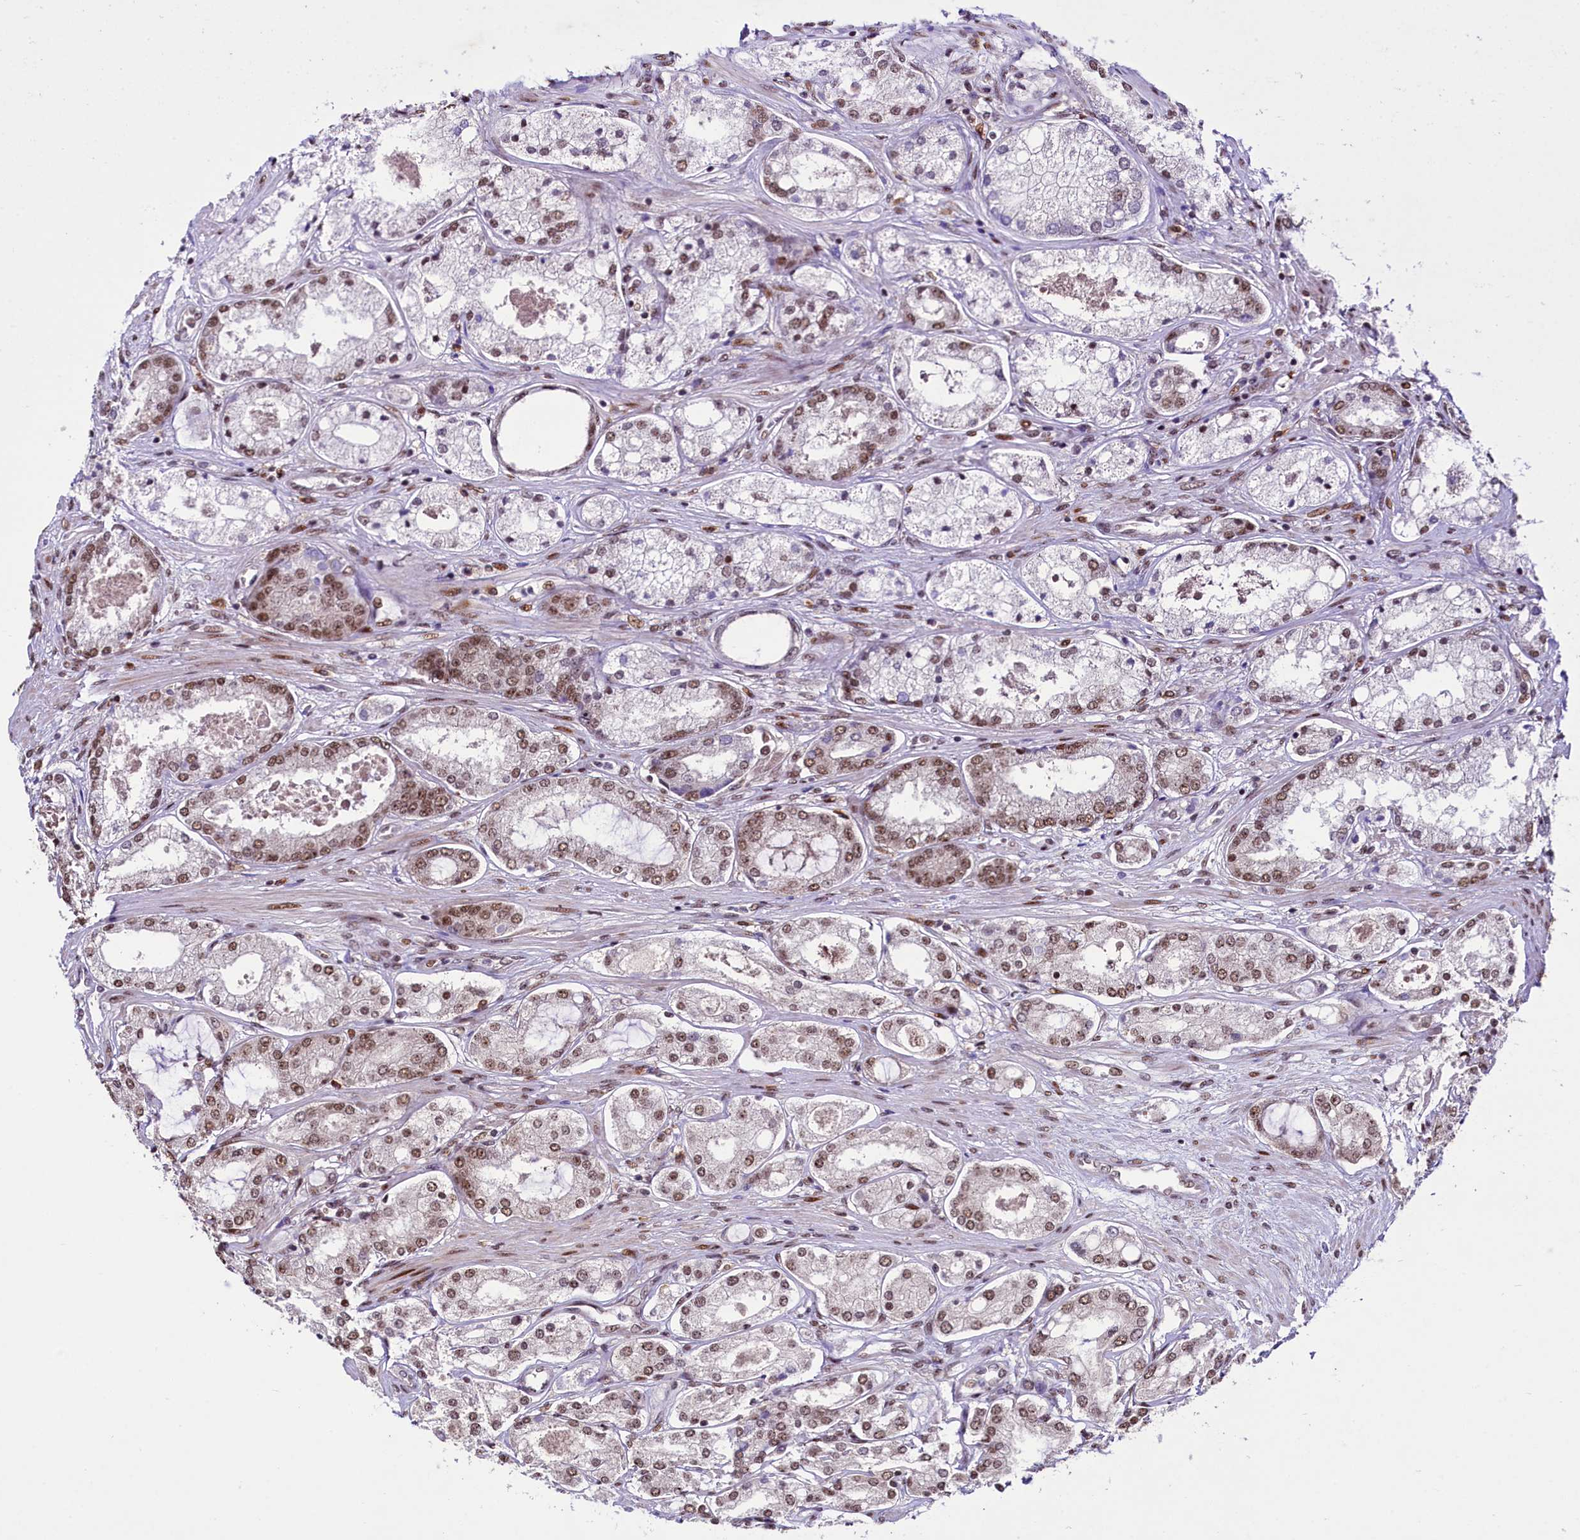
{"staining": {"intensity": "moderate", "quantity": ">75%", "location": "nuclear"}, "tissue": "prostate cancer", "cell_type": "Tumor cells", "image_type": "cancer", "snomed": [{"axis": "morphology", "description": "Adenocarcinoma, Low grade"}, {"axis": "topography", "description": "Prostate"}], "caption": "The photomicrograph shows a brown stain indicating the presence of a protein in the nuclear of tumor cells in prostate adenocarcinoma (low-grade).", "gene": "ANKS3", "patient": {"sex": "male", "age": 68}}